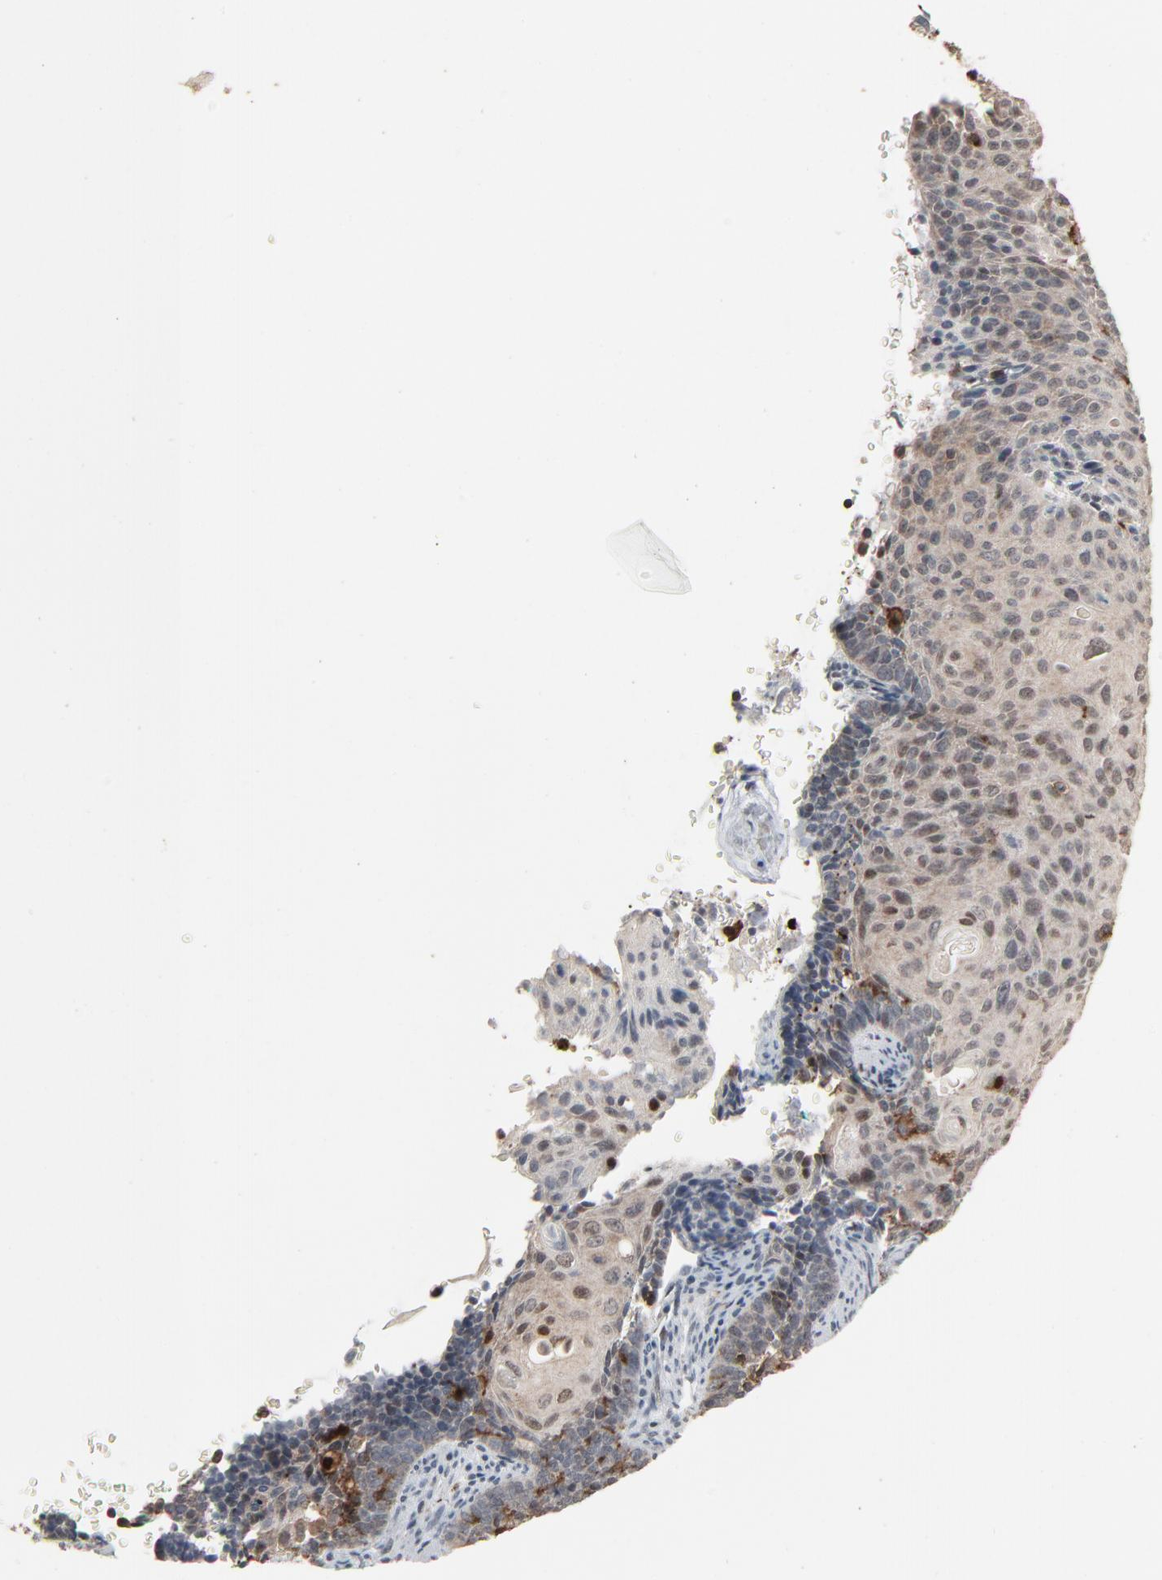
{"staining": {"intensity": "moderate", "quantity": "25%-75%", "location": "cytoplasmic/membranous,nuclear"}, "tissue": "cervical cancer", "cell_type": "Tumor cells", "image_type": "cancer", "snomed": [{"axis": "morphology", "description": "Squamous cell carcinoma, NOS"}, {"axis": "topography", "description": "Cervix"}], "caption": "IHC (DAB (3,3'-diaminobenzidine)) staining of cervical squamous cell carcinoma shows moderate cytoplasmic/membranous and nuclear protein staining in approximately 25%-75% of tumor cells.", "gene": "DOCK8", "patient": {"sex": "female", "age": 33}}